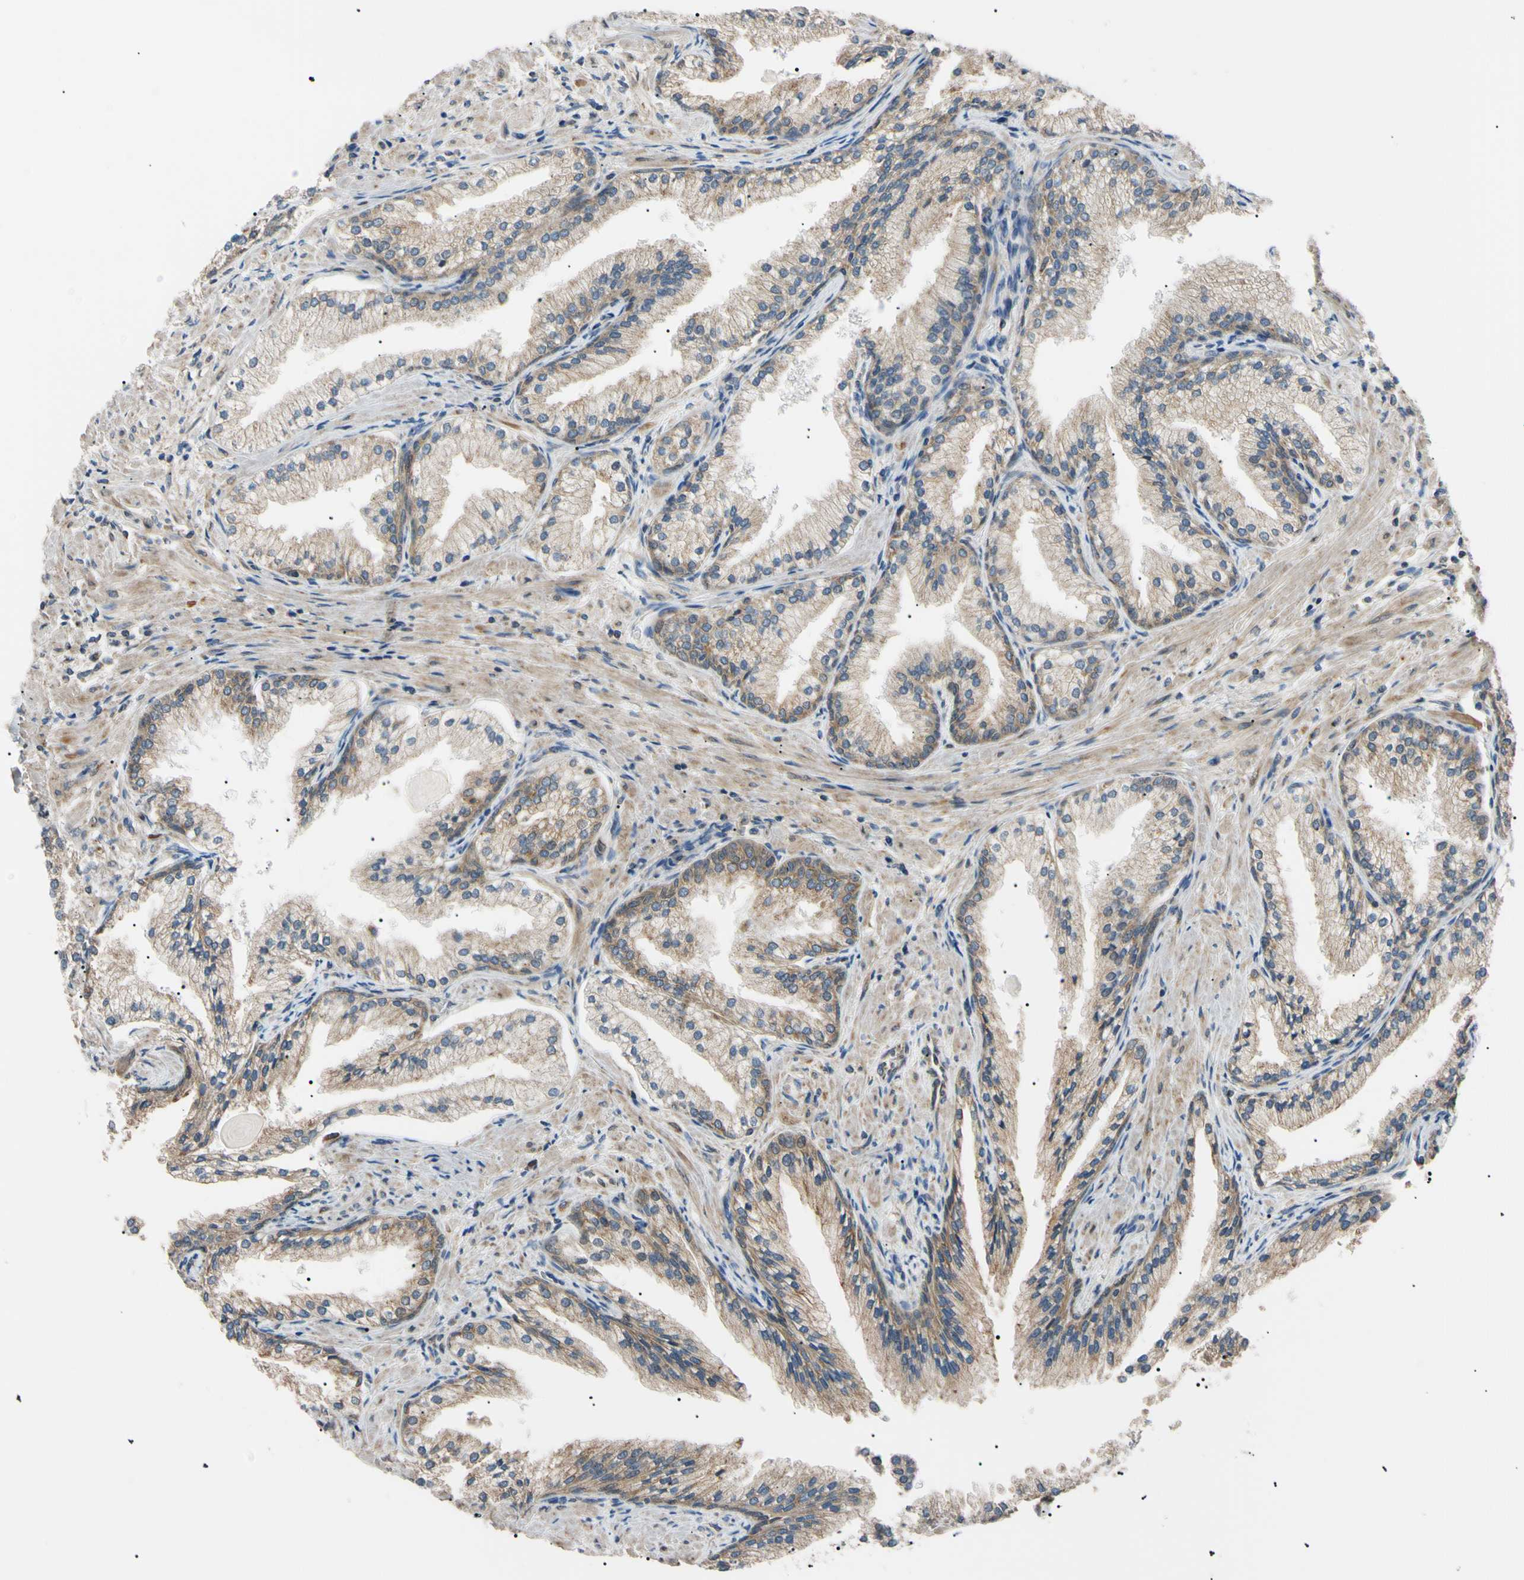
{"staining": {"intensity": "moderate", "quantity": "25%-75%", "location": "cytoplasmic/membranous"}, "tissue": "prostate cancer", "cell_type": "Tumor cells", "image_type": "cancer", "snomed": [{"axis": "morphology", "description": "Adenocarcinoma, High grade"}, {"axis": "topography", "description": "Prostate"}], "caption": "High-power microscopy captured an immunohistochemistry histopathology image of prostate cancer (high-grade adenocarcinoma), revealing moderate cytoplasmic/membranous staining in about 25%-75% of tumor cells. (Stains: DAB (3,3'-diaminobenzidine) in brown, nuclei in blue, Microscopy: brightfield microscopy at high magnification).", "gene": "VAPA", "patient": {"sex": "male", "age": 58}}